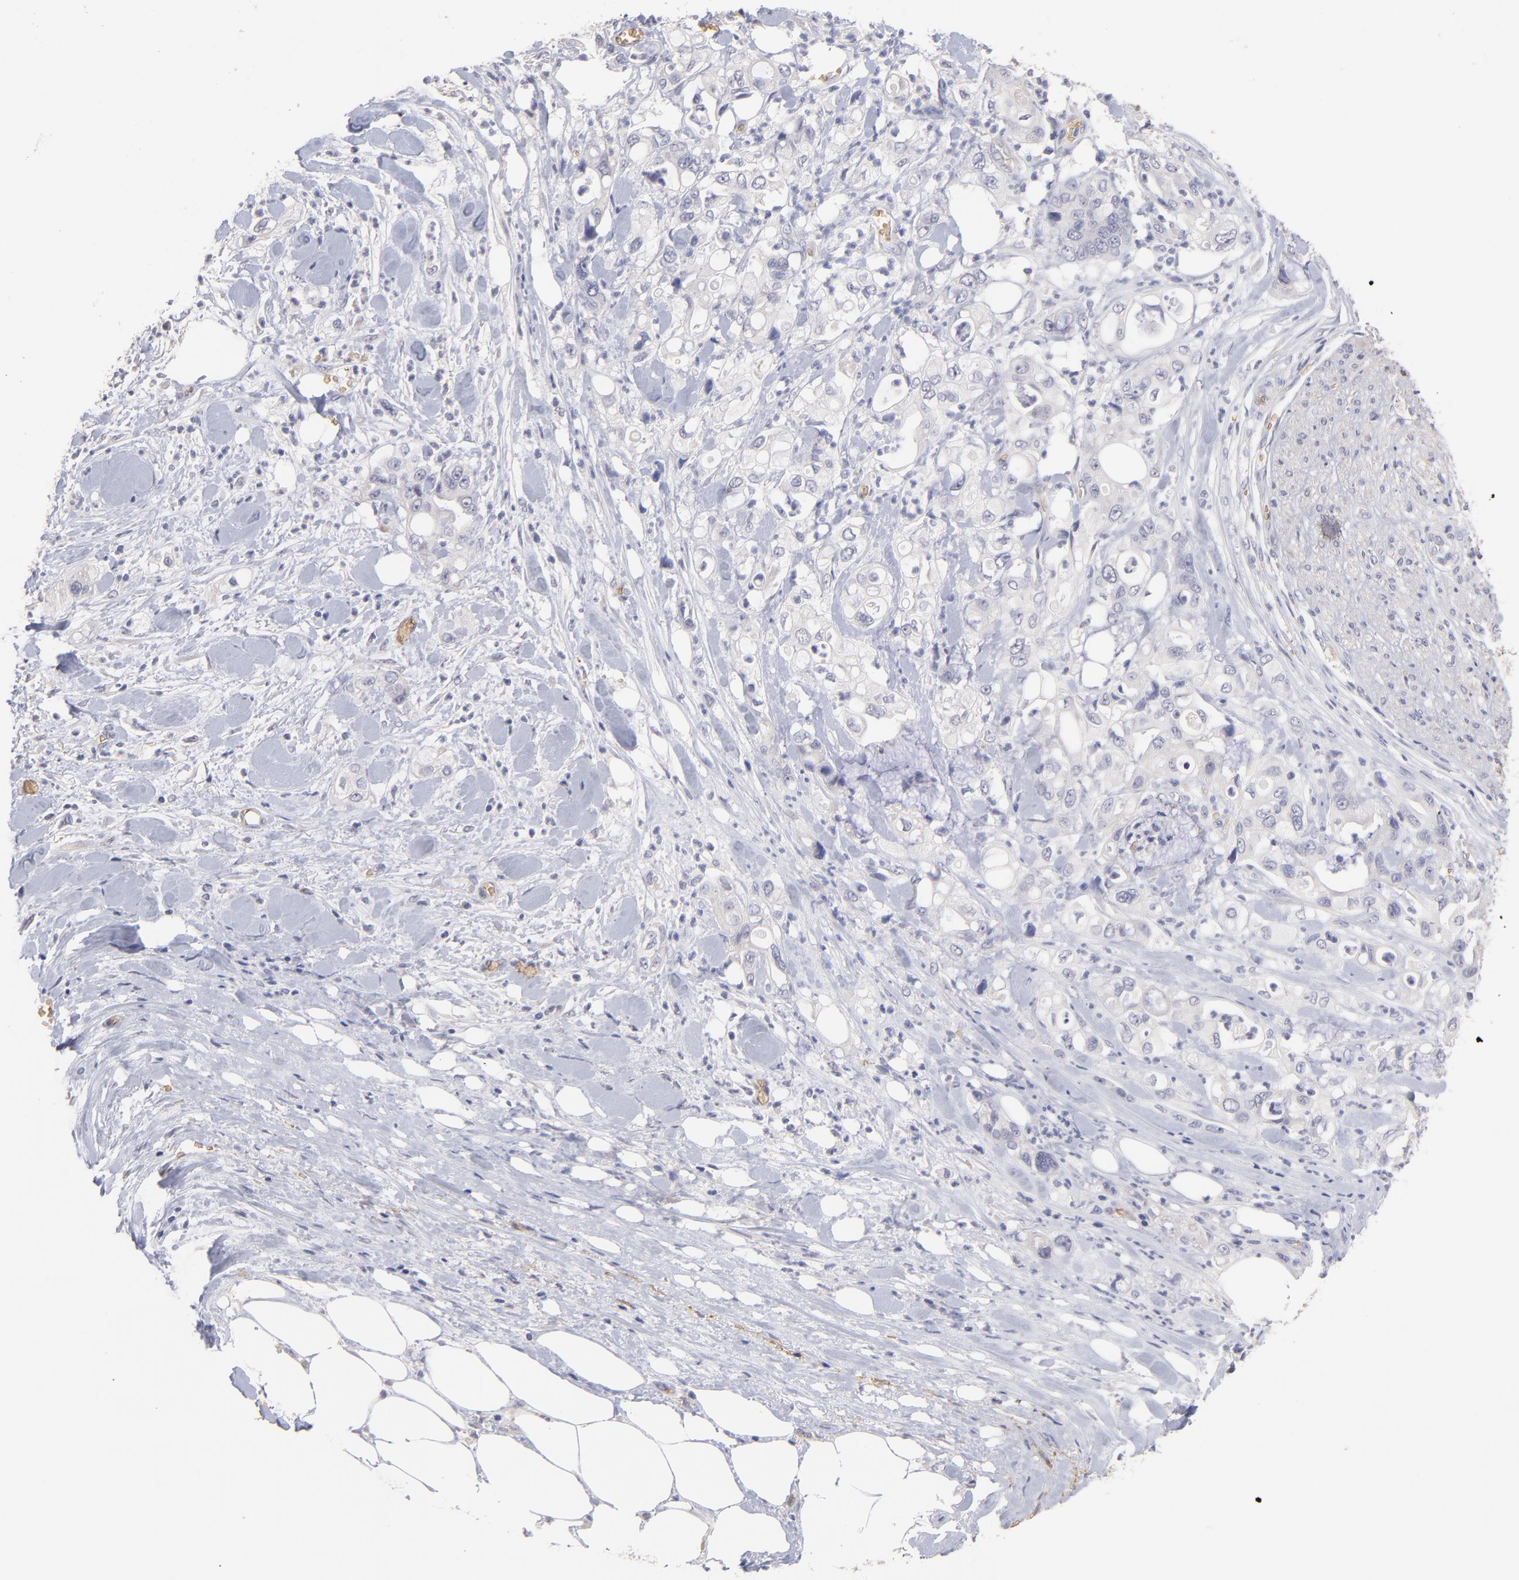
{"staining": {"intensity": "negative", "quantity": "none", "location": "none"}, "tissue": "pancreatic cancer", "cell_type": "Tumor cells", "image_type": "cancer", "snomed": [{"axis": "morphology", "description": "Adenocarcinoma, NOS"}, {"axis": "topography", "description": "Pancreas"}], "caption": "Pancreatic cancer stained for a protein using immunohistochemistry displays no expression tumor cells.", "gene": "F13B", "patient": {"sex": "male", "age": 70}}